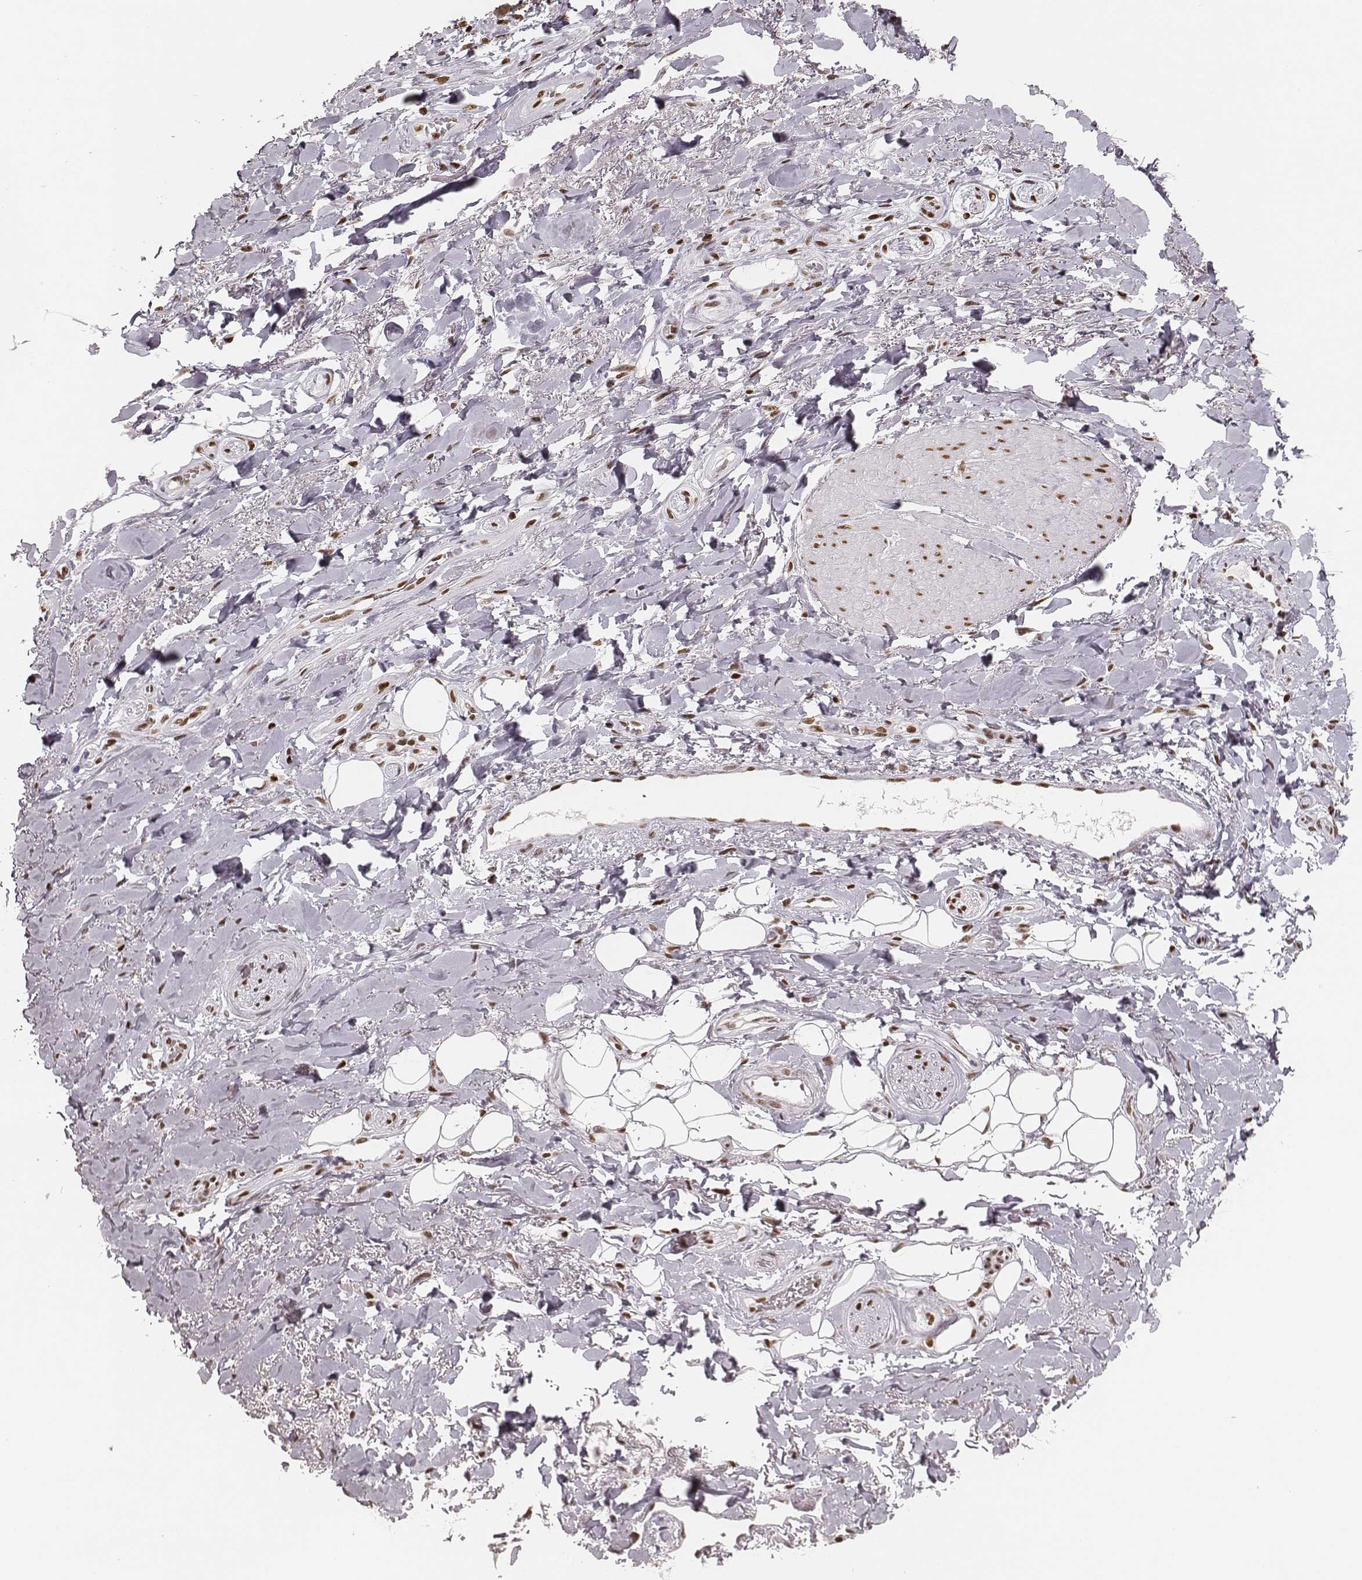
{"staining": {"intensity": "strong", "quantity": ">75%", "location": "nuclear"}, "tissue": "adipose tissue", "cell_type": "Adipocytes", "image_type": "normal", "snomed": [{"axis": "morphology", "description": "Normal tissue, NOS"}, {"axis": "topography", "description": "Anal"}, {"axis": "topography", "description": "Peripheral nerve tissue"}], "caption": "DAB immunohistochemical staining of benign adipose tissue demonstrates strong nuclear protein expression in about >75% of adipocytes.", "gene": "PARP1", "patient": {"sex": "male", "age": 53}}